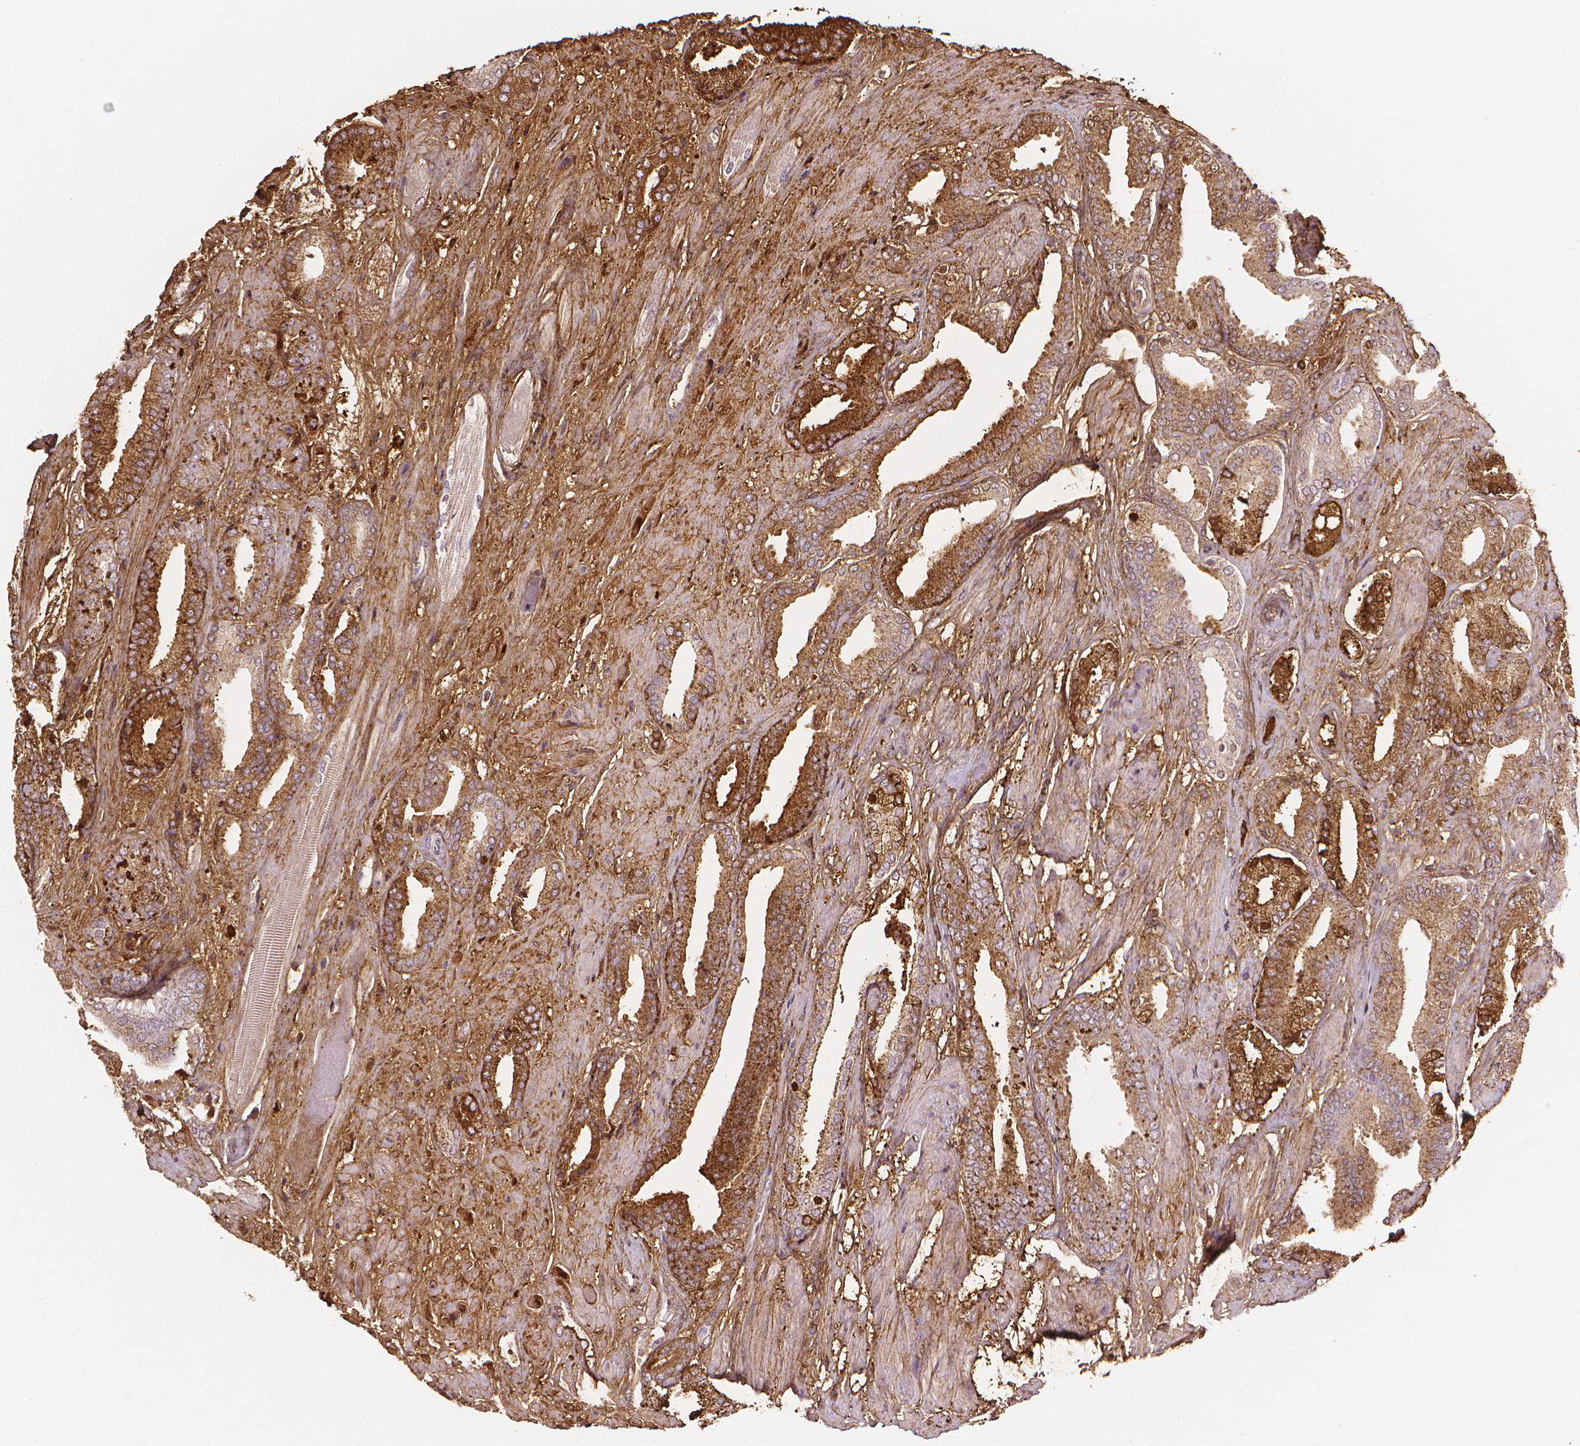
{"staining": {"intensity": "moderate", "quantity": "25%-75%", "location": "cytoplasmic/membranous"}, "tissue": "prostate cancer", "cell_type": "Tumor cells", "image_type": "cancer", "snomed": [{"axis": "morphology", "description": "Adenocarcinoma, High grade"}, {"axis": "topography", "description": "Prostate"}], "caption": "High-power microscopy captured an immunohistochemistry photomicrograph of prostate cancer, revealing moderate cytoplasmic/membranous positivity in approximately 25%-75% of tumor cells.", "gene": "DCN", "patient": {"sex": "male", "age": 56}}